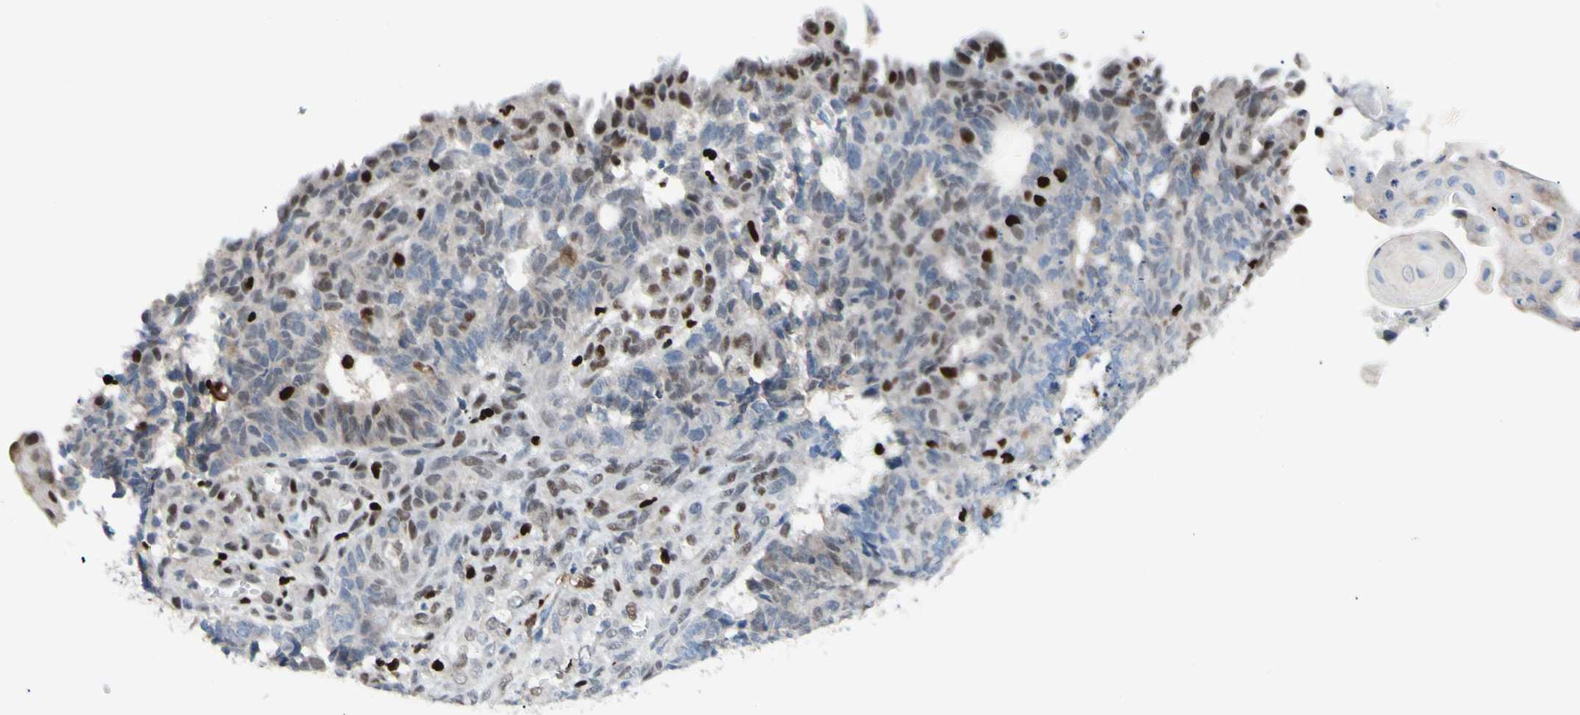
{"staining": {"intensity": "weak", "quantity": "<25%", "location": "nuclear"}, "tissue": "endometrial cancer", "cell_type": "Tumor cells", "image_type": "cancer", "snomed": [{"axis": "morphology", "description": "Adenocarcinoma, NOS"}, {"axis": "topography", "description": "Endometrium"}], "caption": "IHC image of neoplastic tissue: human adenocarcinoma (endometrial) stained with DAB (3,3'-diaminobenzidine) reveals no significant protein positivity in tumor cells. Nuclei are stained in blue.", "gene": "EED", "patient": {"sex": "female", "age": 32}}